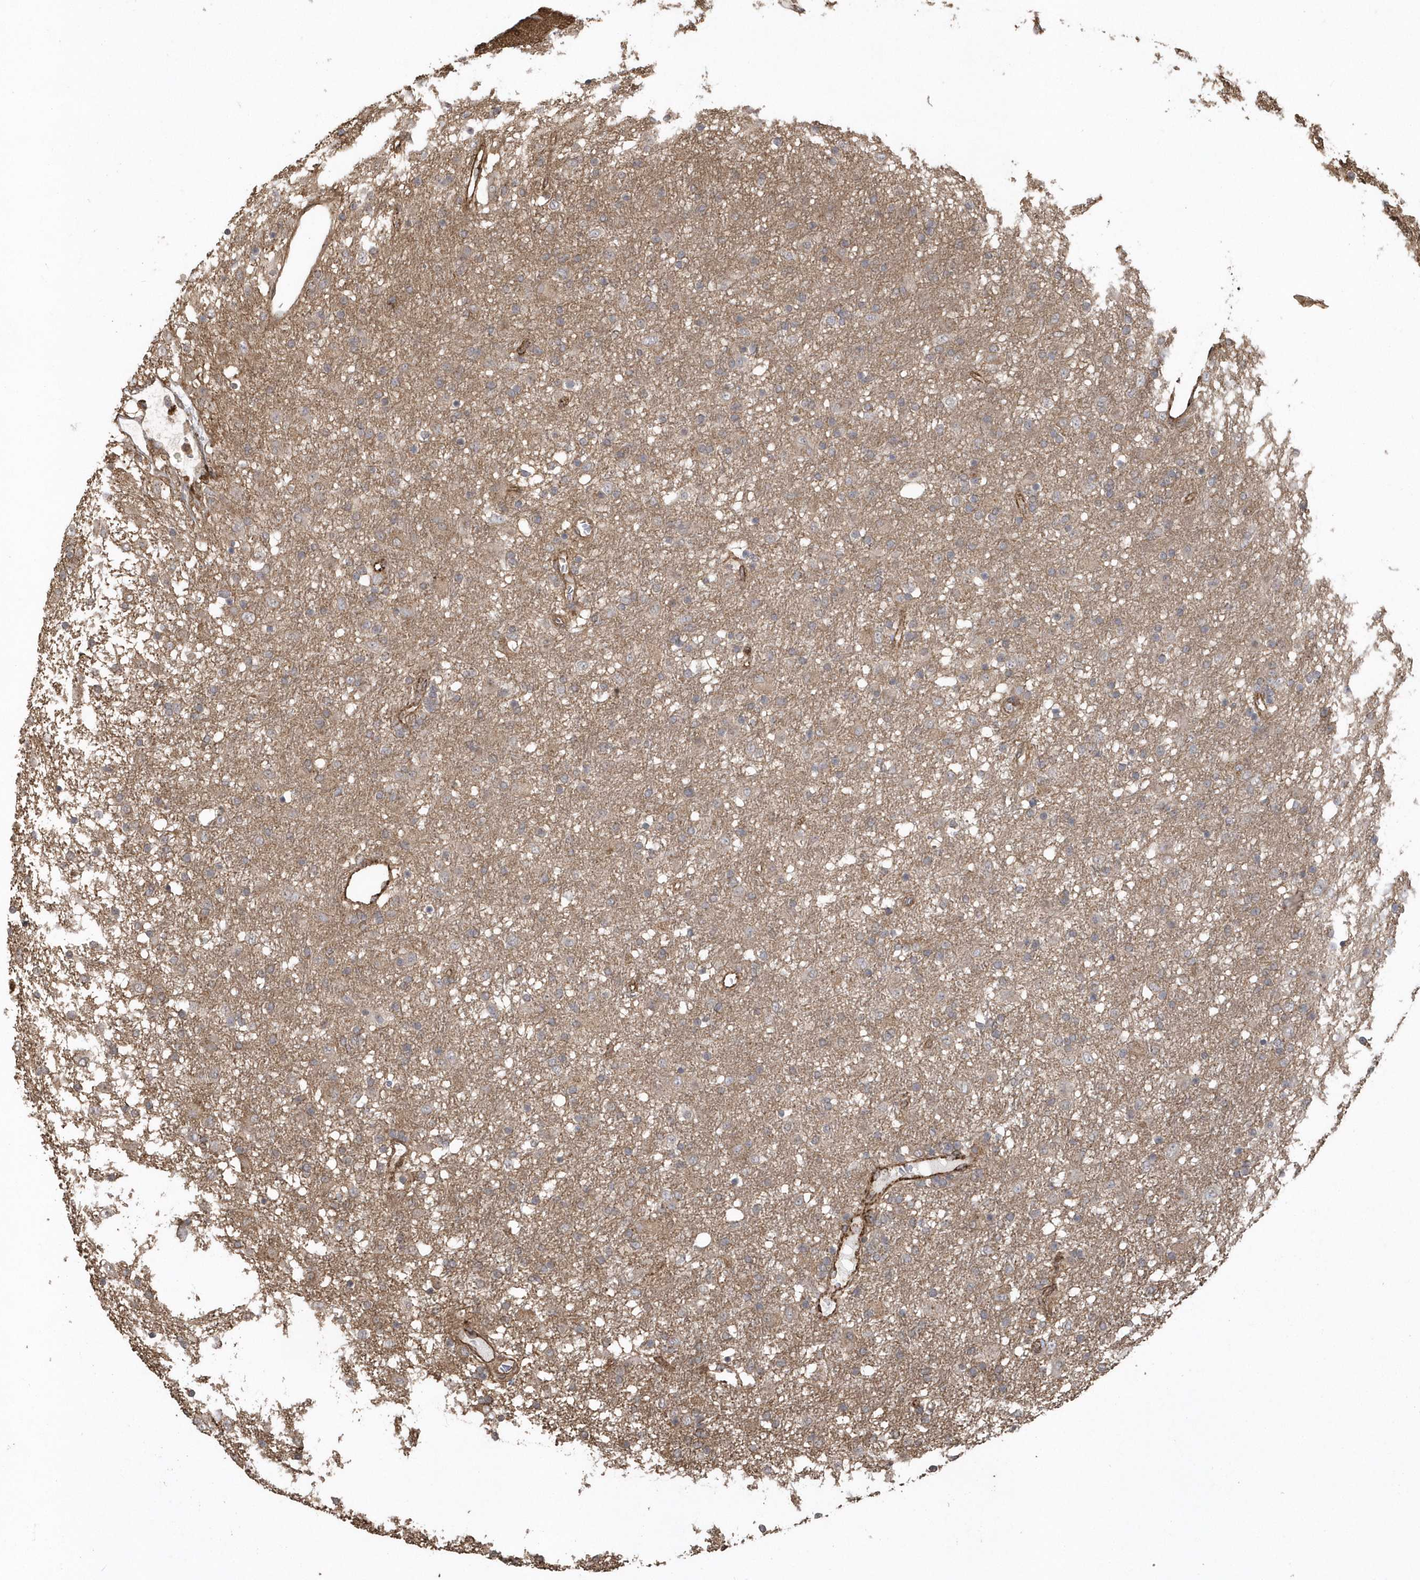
{"staining": {"intensity": "negative", "quantity": "none", "location": "none"}, "tissue": "glioma", "cell_type": "Tumor cells", "image_type": "cancer", "snomed": [{"axis": "morphology", "description": "Glioma, malignant, Low grade"}, {"axis": "topography", "description": "Brain"}], "caption": "Immunohistochemical staining of glioma exhibits no significant expression in tumor cells. (DAB immunohistochemistry, high magnification).", "gene": "HERPUD1", "patient": {"sex": "male", "age": 65}}